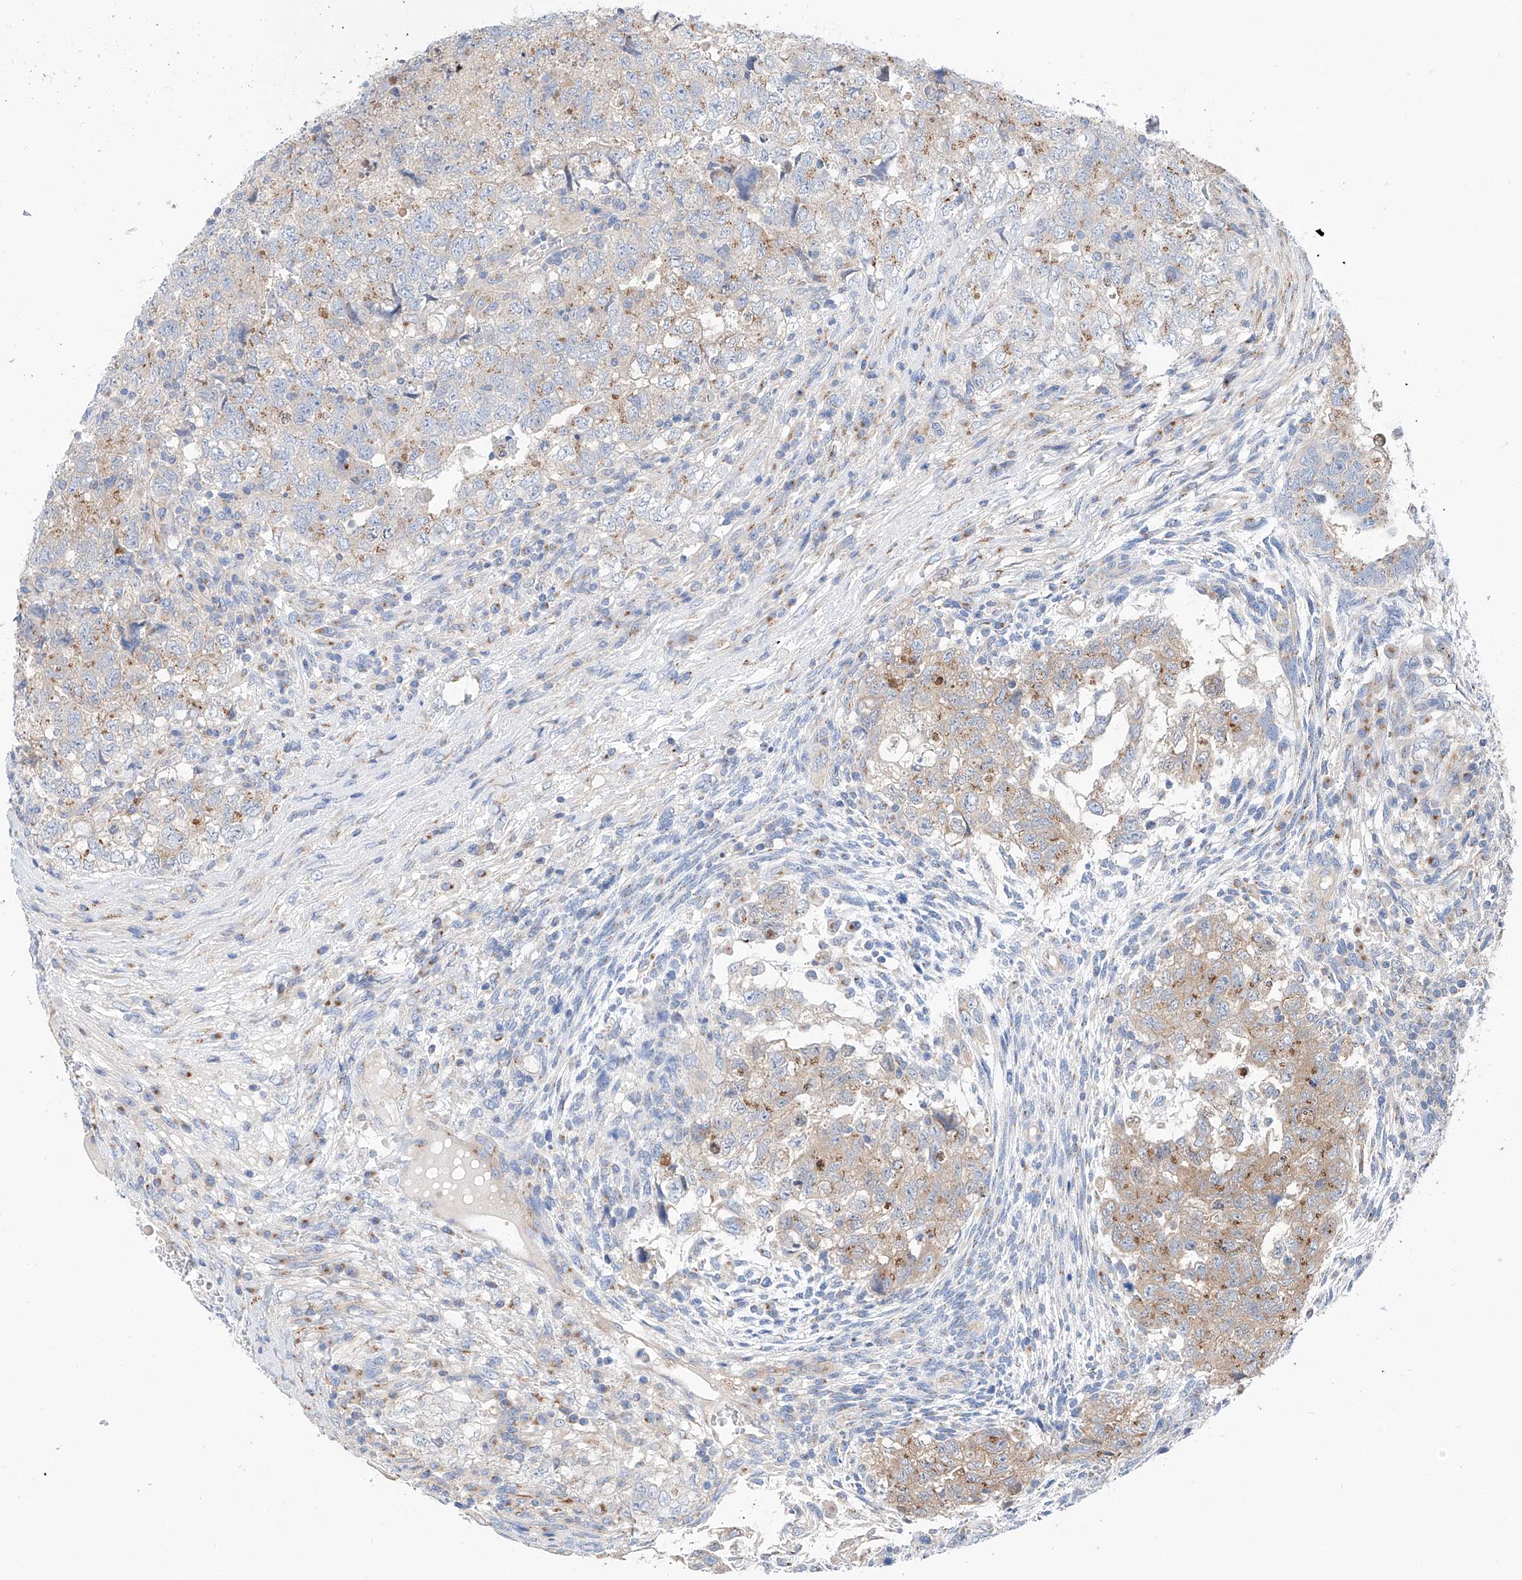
{"staining": {"intensity": "weak", "quantity": "25%-75%", "location": "cytoplasmic/membranous"}, "tissue": "testis cancer", "cell_type": "Tumor cells", "image_type": "cancer", "snomed": [{"axis": "morphology", "description": "Carcinoma, Embryonal, NOS"}, {"axis": "topography", "description": "Testis"}], "caption": "Immunohistochemistry (IHC) of testis embryonal carcinoma reveals low levels of weak cytoplasmic/membranous staining in approximately 25%-75% of tumor cells. The protein of interest is shown in brown color, while the nuclei are stained blue.", "gene": "SLC22A7", "patient": {"sex": "male", "age": 37}}